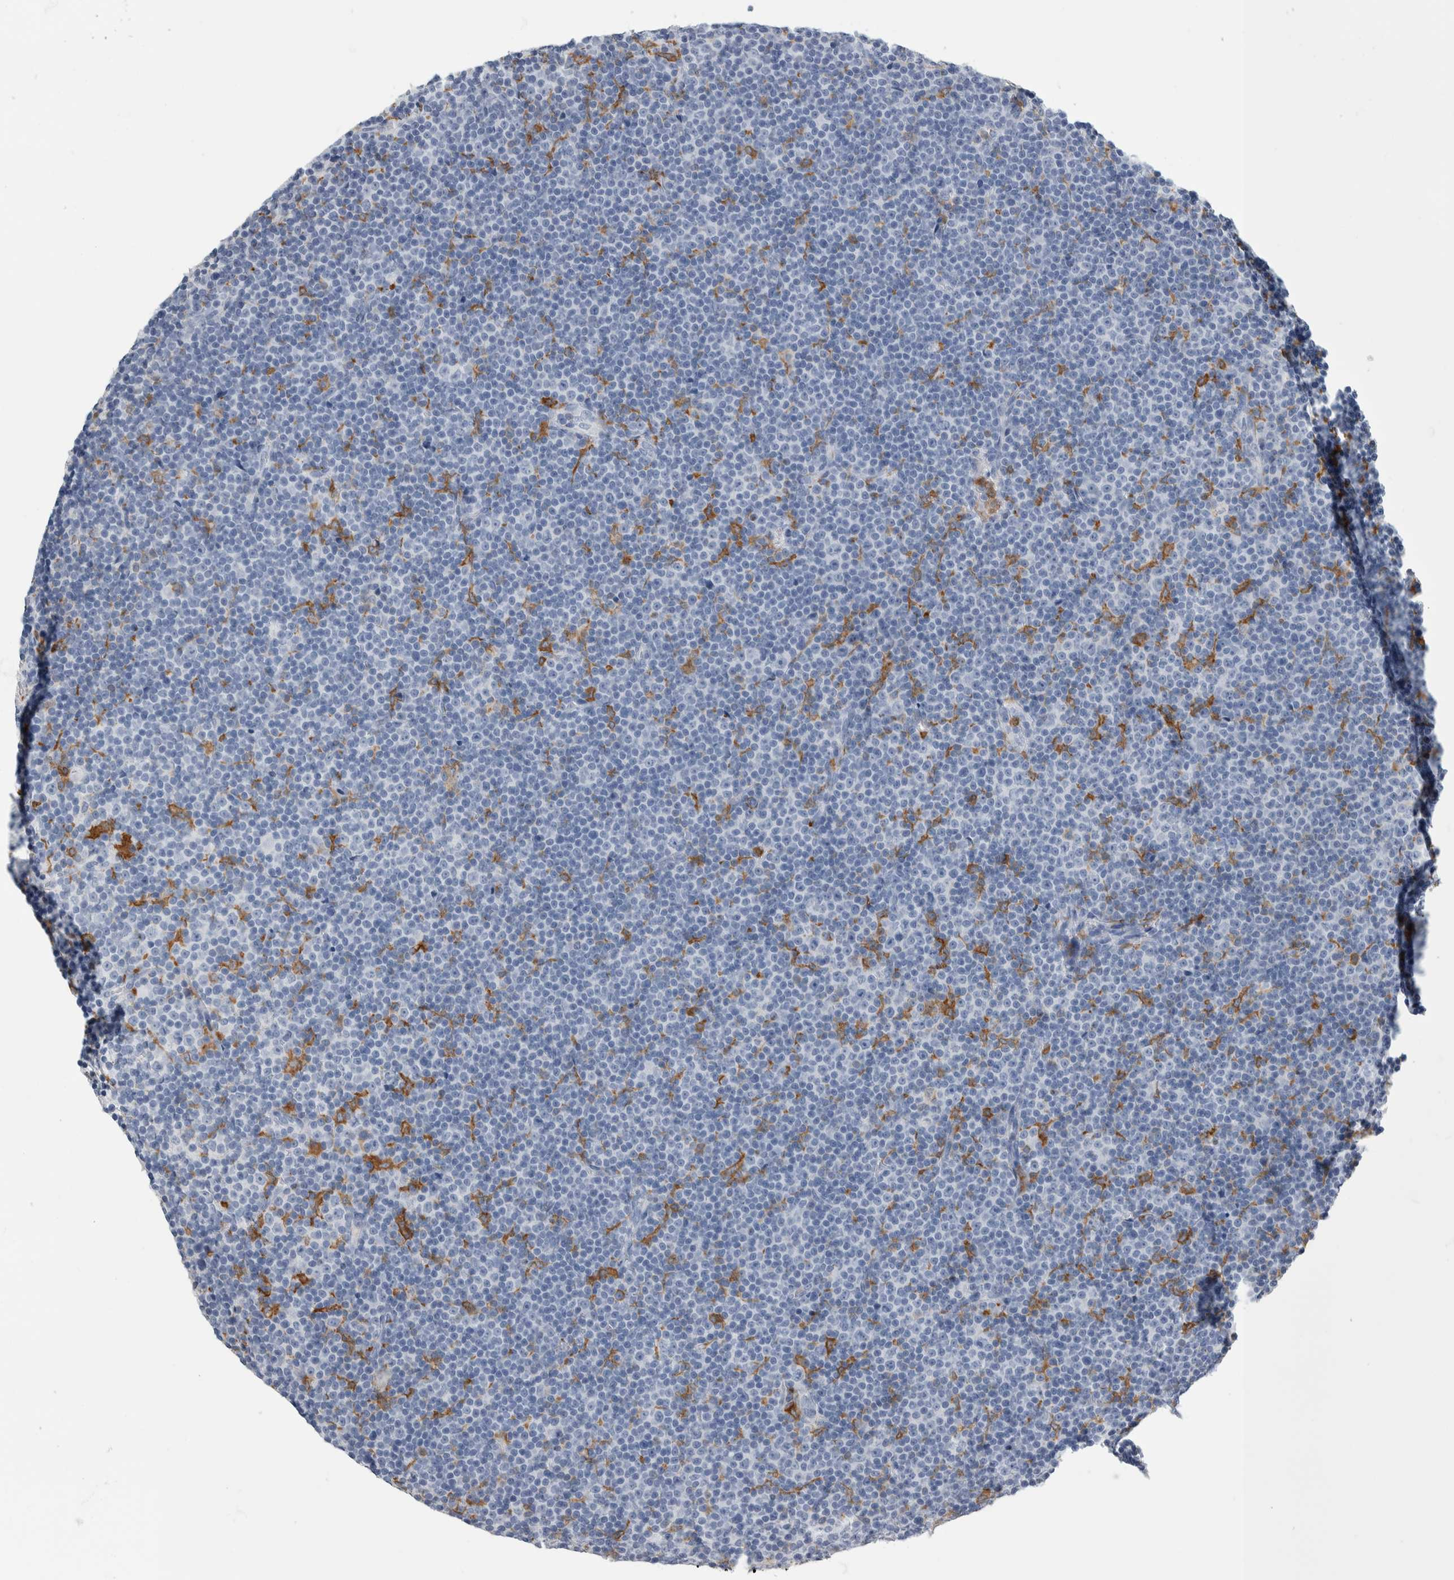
{"staining": {"intensity": "negative", "quantity": "none", "location": "none"}, "tissue": "lymphoma", "cell_type": "Tumor cells", "image_type": "cancer", "snomed": [{"axis": "morphology", "description": "Malignant lymphoma, non-Hodgkin's type, Low grade"}, {"axis": "topography", "description": "Lymph node"}], "caption": "This is an IHC photomicrograph of lymphoma. There is no positivity in tumor cells.", "gene": "SKAP2", "patient": {"sex": "female", "age": 67}}